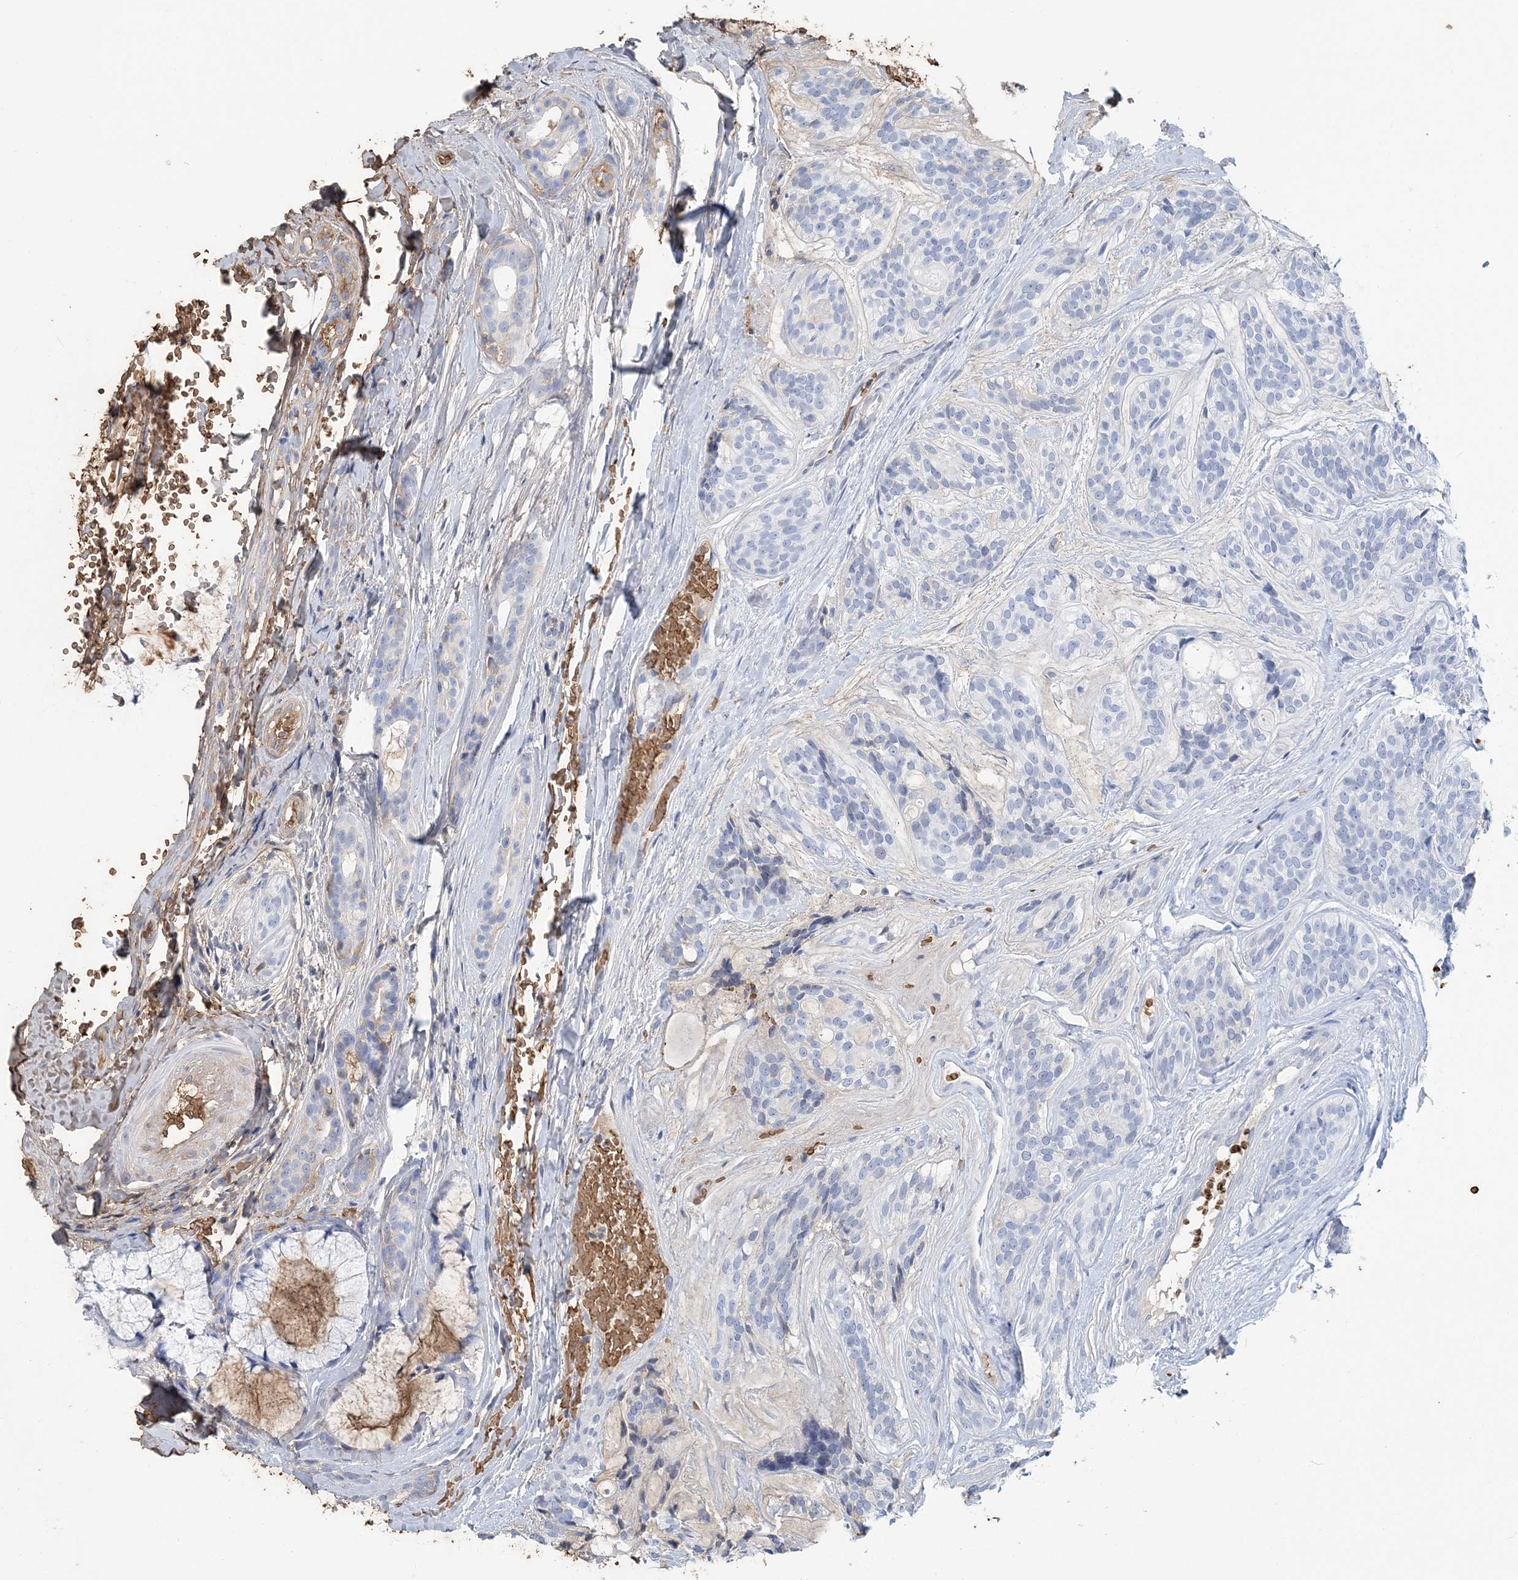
{"staining": {"intensity": "negative", "quantity": "none", "location": "none"}, "tissue": "head and neck cancer", "cell_type": "Tumor cells", "image_type": "cancer", "snomed": [{"axis": "morphology", "description": "Adenocarcinoma, NOS"}, {"axis": "topography", "description": "Head-Neck"}], "caption": "Tumor cells are negative for brown protein staining in head and neck adenocarcinoma. Brightfield microscopy of immunohistochemistry stained with DAB (3,3'-diaminobenzidine) (brown) and hematoxylin (blue), captured at high magnification.", "gene": "HBD", "patient": {"sex": "male", "age": 66}}